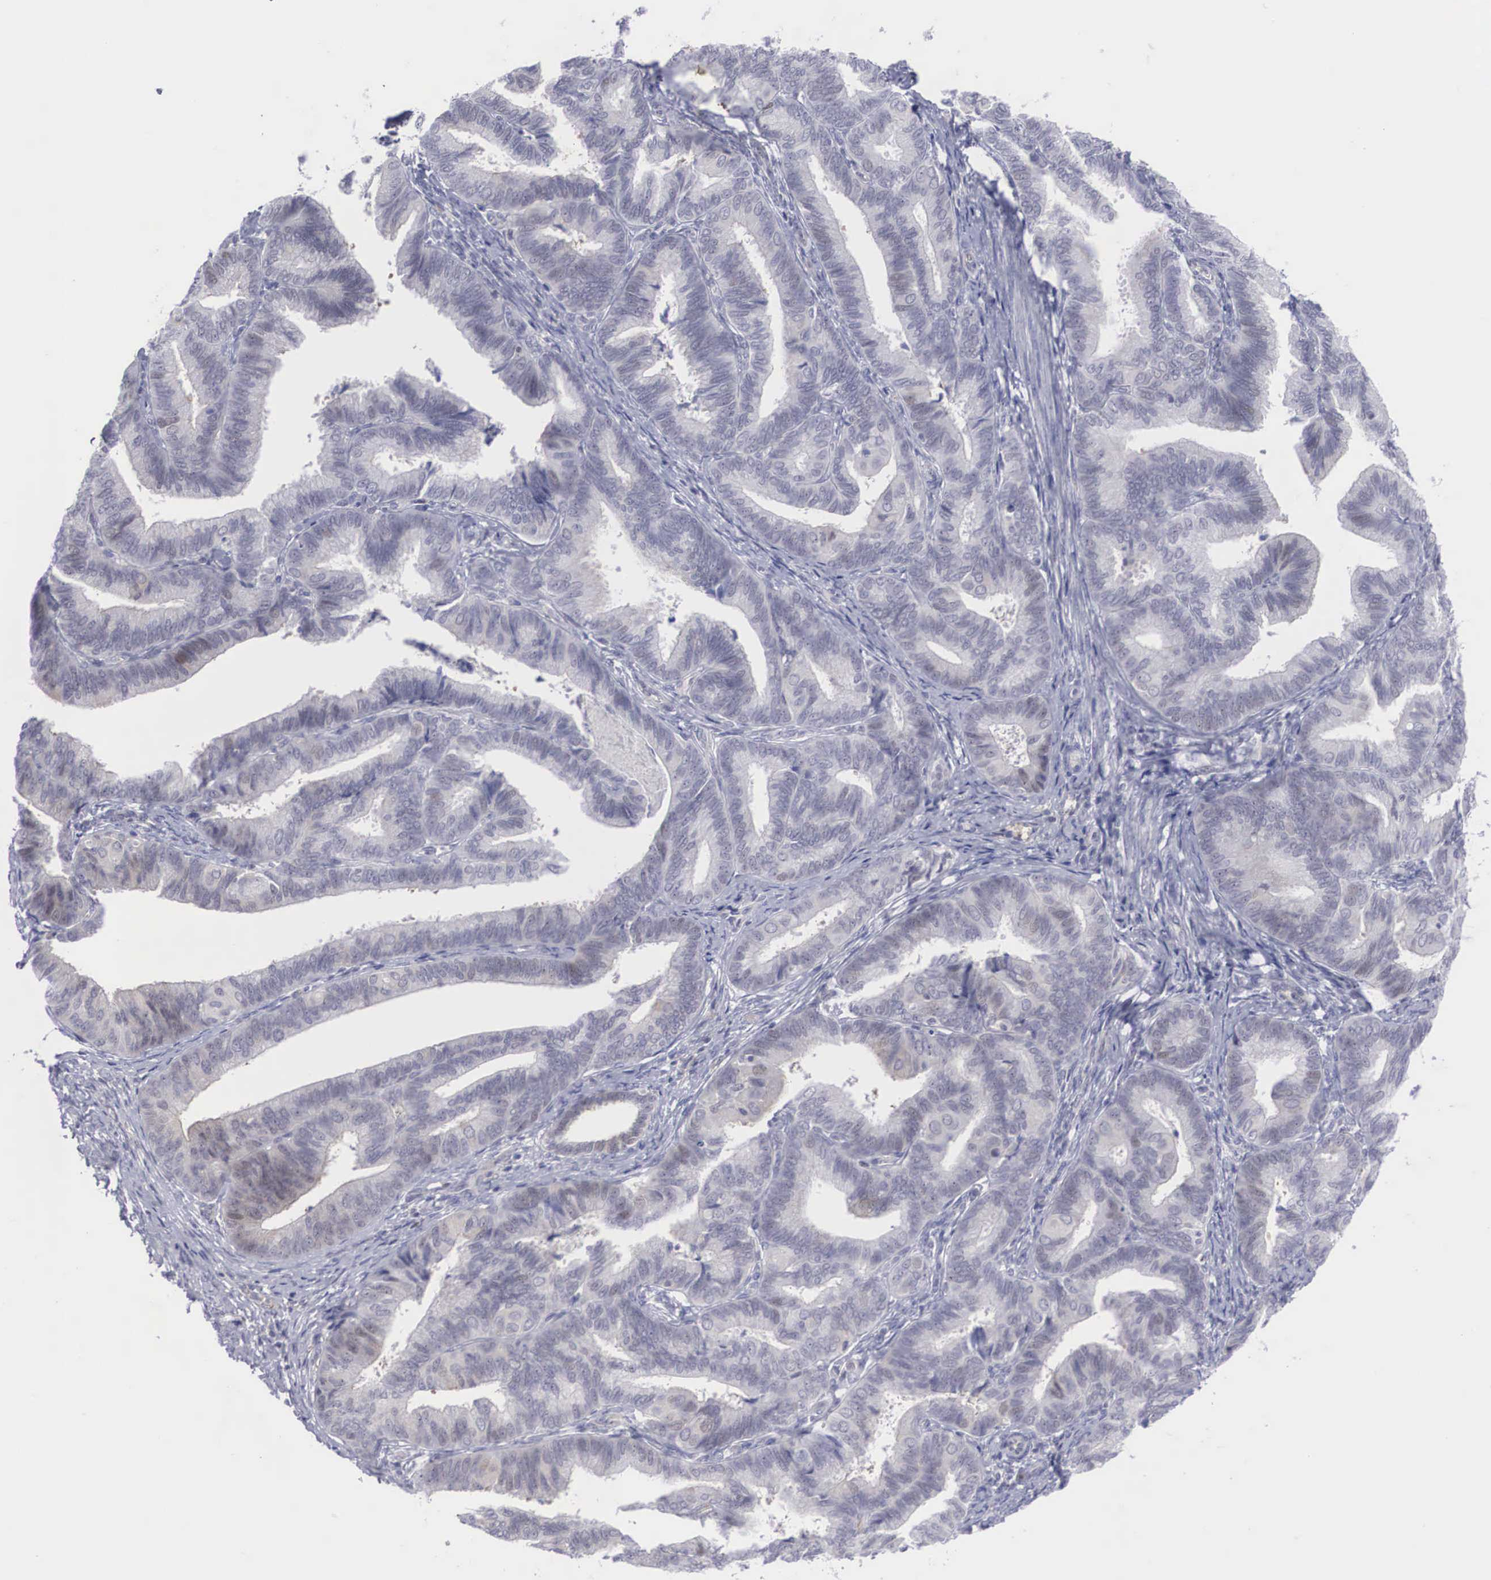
{"staining": {"intensity": "weak", "quantity": "<25%", "location": "nuclear"}, "tissue": "endometrial cancer", "cell_type": "Tumor cells", "image_type": "cancer", "snomed": [{"axis": "morphology", "description": "Adenocarcinoma, NOS"}, {"axis": "topography", "description": "Endometrium"}], "caption": "Tumor cells show no significant positivity in adenocarcinoma (endometrial).", "gene": "RBPJ", "patient": {"sex": "female", "age": 63}}